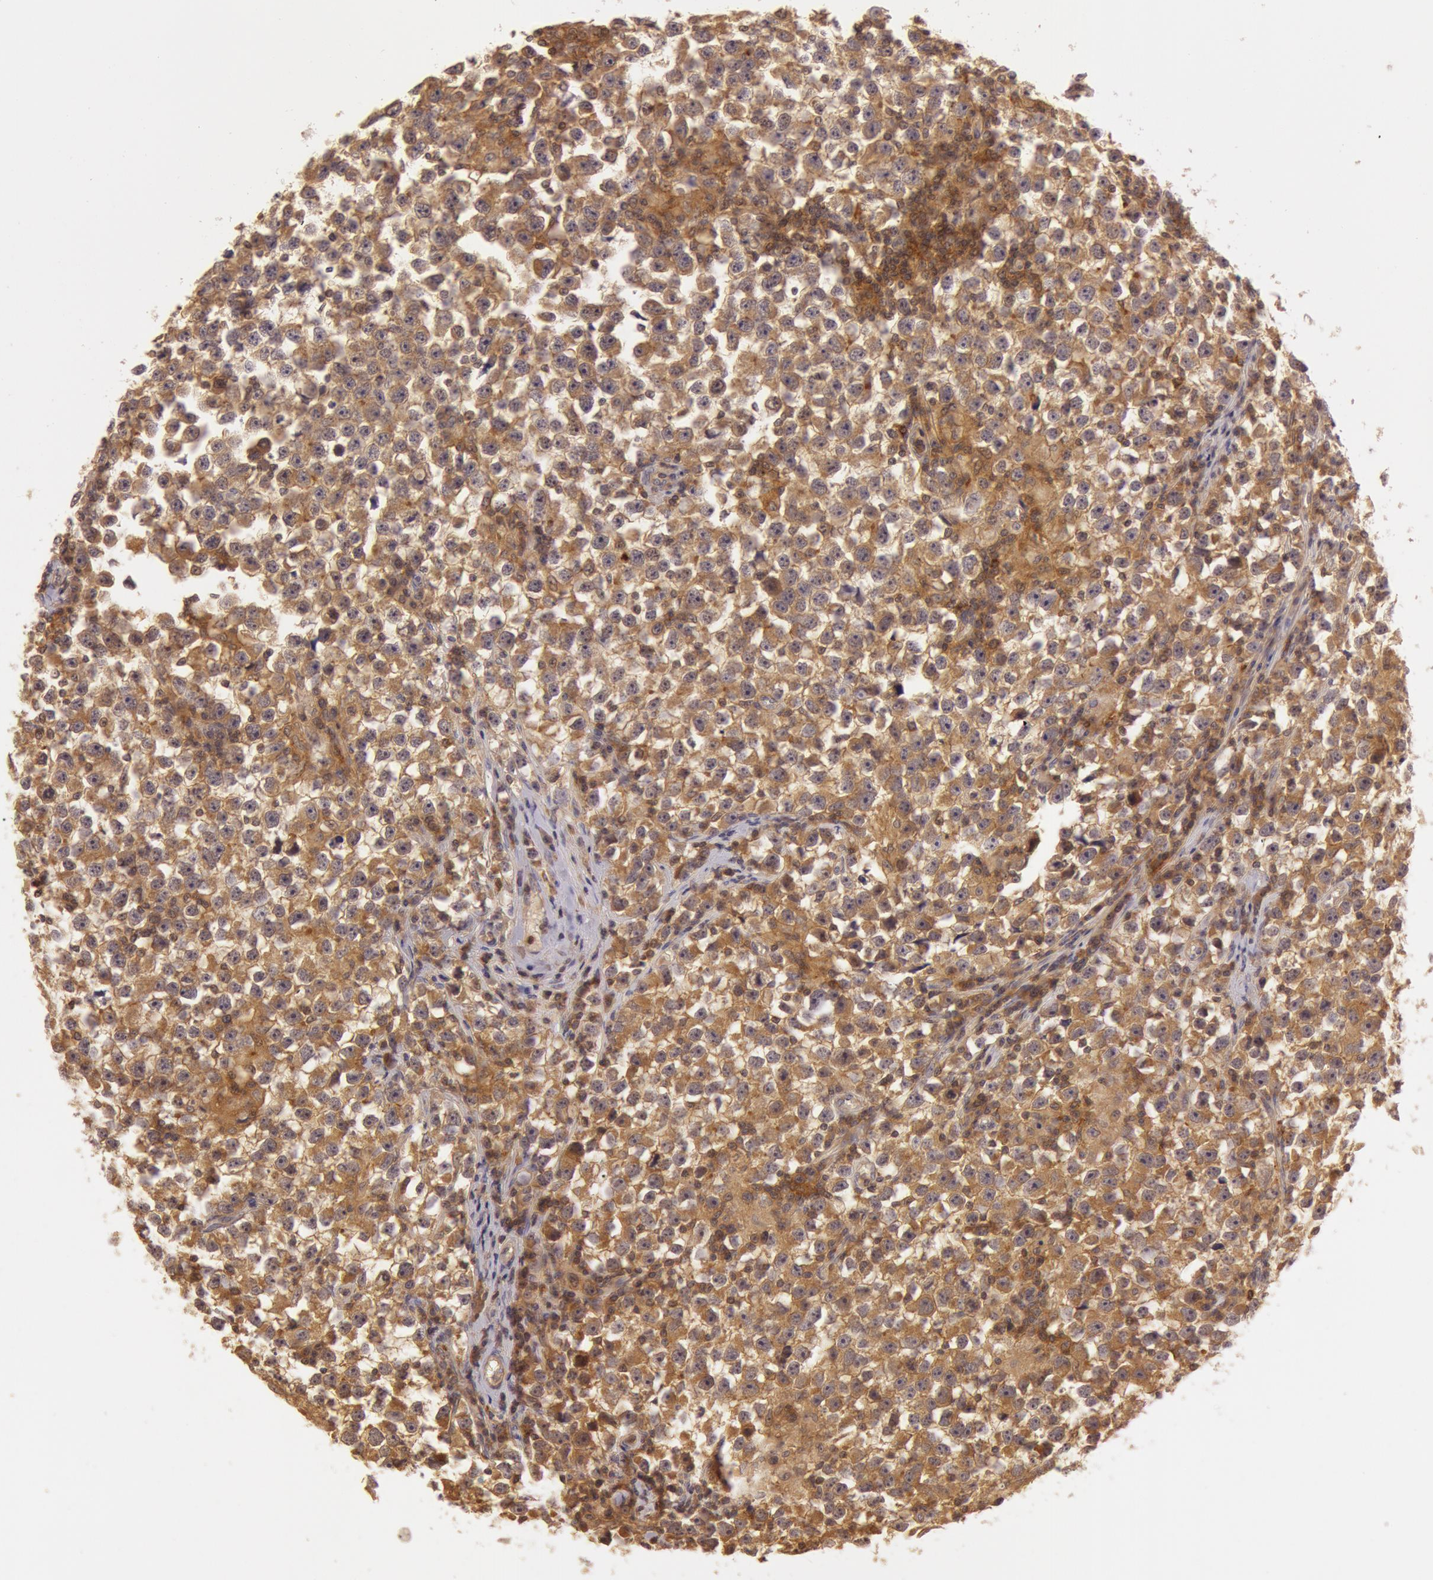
{"staining": {"intensity": "strong", "quantity": ">75%", "location": "cytoplasmic/membranous"}, "tissue": "testis cancer", "cell_type": "Tumor cells", "image_type": "cancer", "snomed": [{"axis": "morphology", "description": "Seminoma, NOS"}, {"axis": "topography", "description": "Testis"}], "caption": "The immunohistochemical stain shows strong cytoplasmic/membranous expression in tumor cells of testis cancer tissue.", "gene": "ATG2B", "patient": {"sex": "male", "age": 33}}